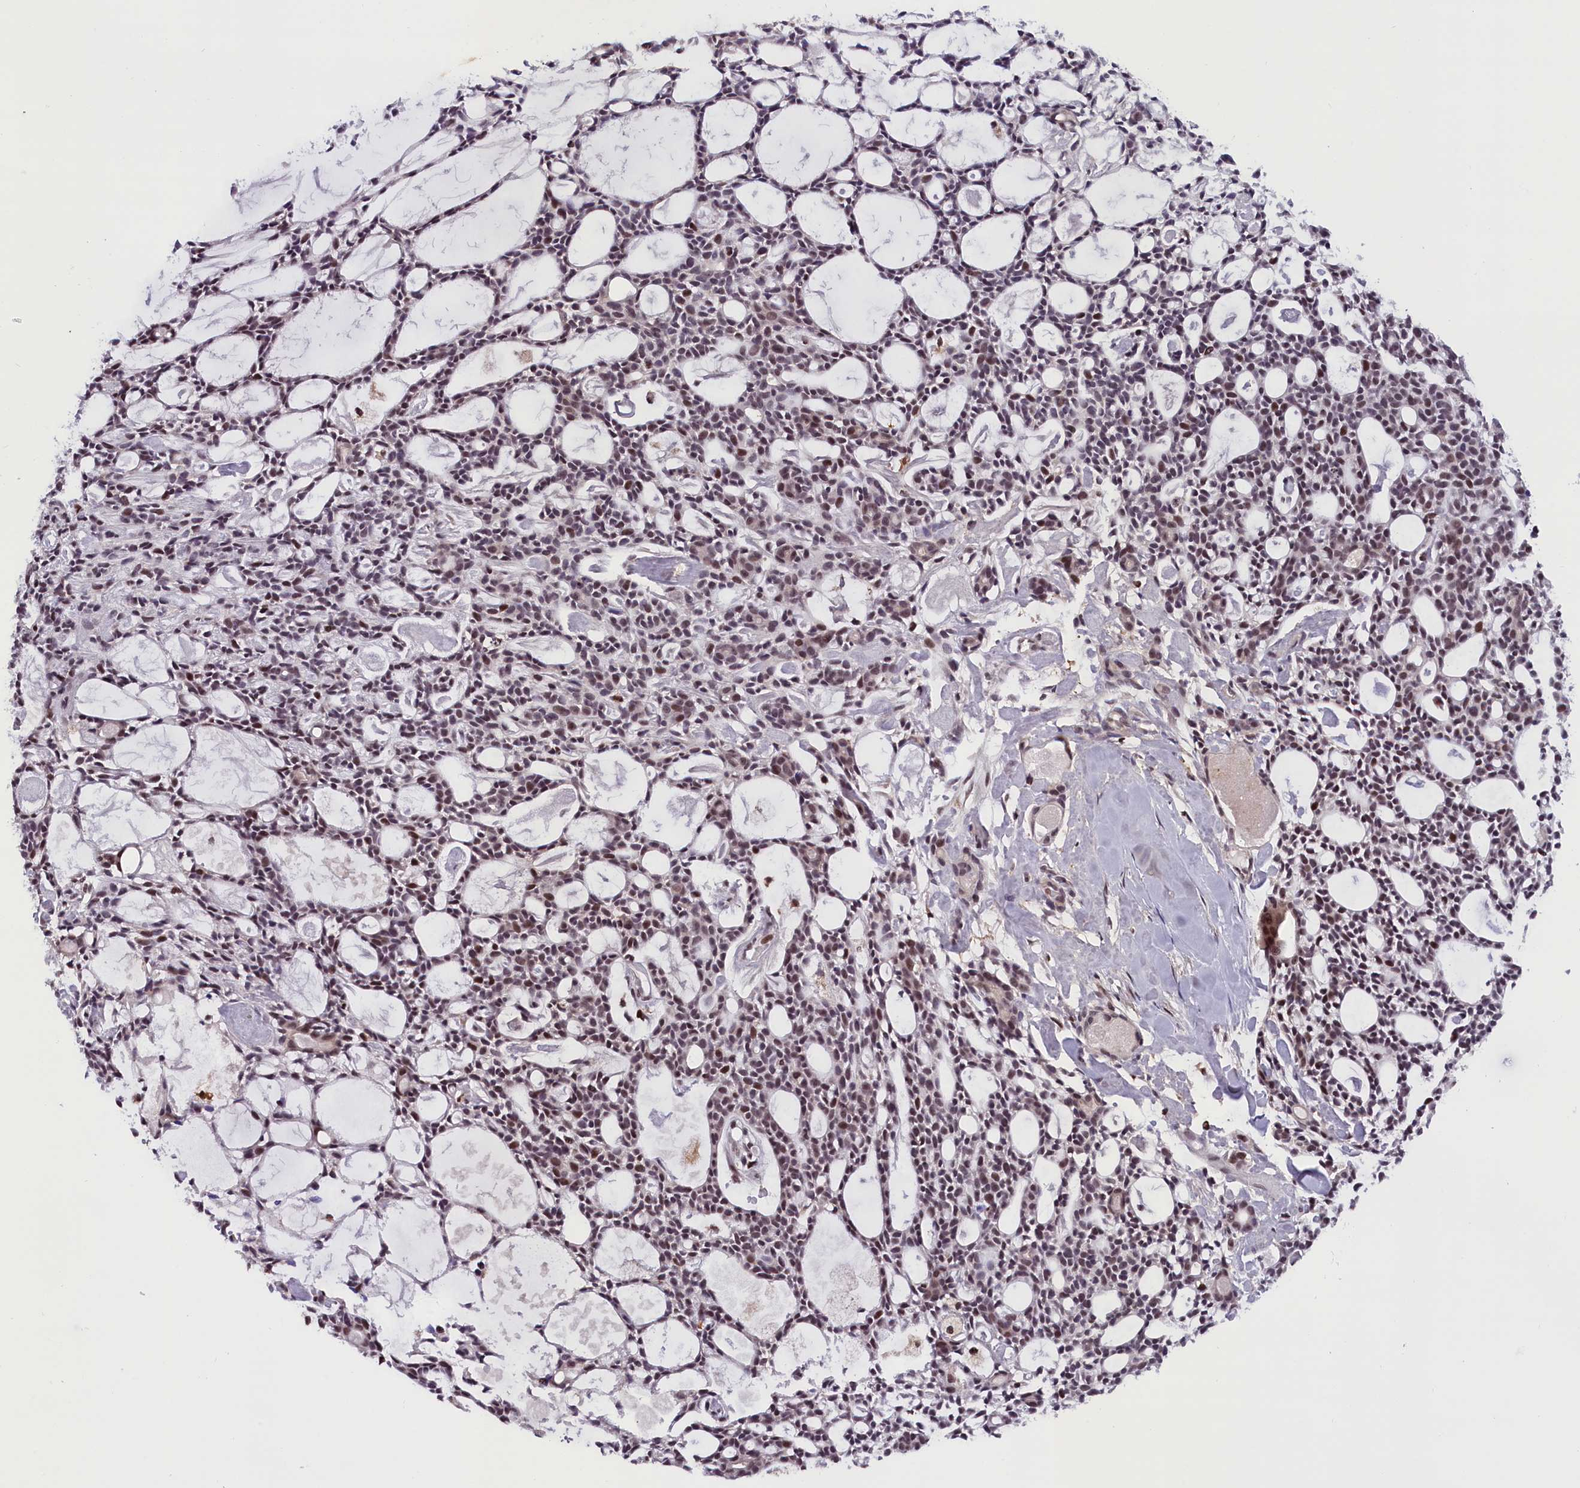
{"staining": {"intensity": "moderate", "quantity": ">75%", "location": "nuclear"}, "tissue": "head and neck cancer", "cell_type": "Tumor cells", "image_type": "cancer", "snomed": [{"axis": "morphology", "description": "Adenocarcinoma, NOS"}, {"axis": "topography", "description": "Salivary gland"}, {"axis": "topography", "description": "Head-Neck"}], "caption": "Immunohistochemistry (DAB (3,3'-diaminobenzidine)) staining of human head and neck cancer (adenocarcinoma) displays moderate nuclear protein expression in approximately >75% of tumor cells.", "gene": "CDYL2", "patient": {"sex": "male", "age": 55}}